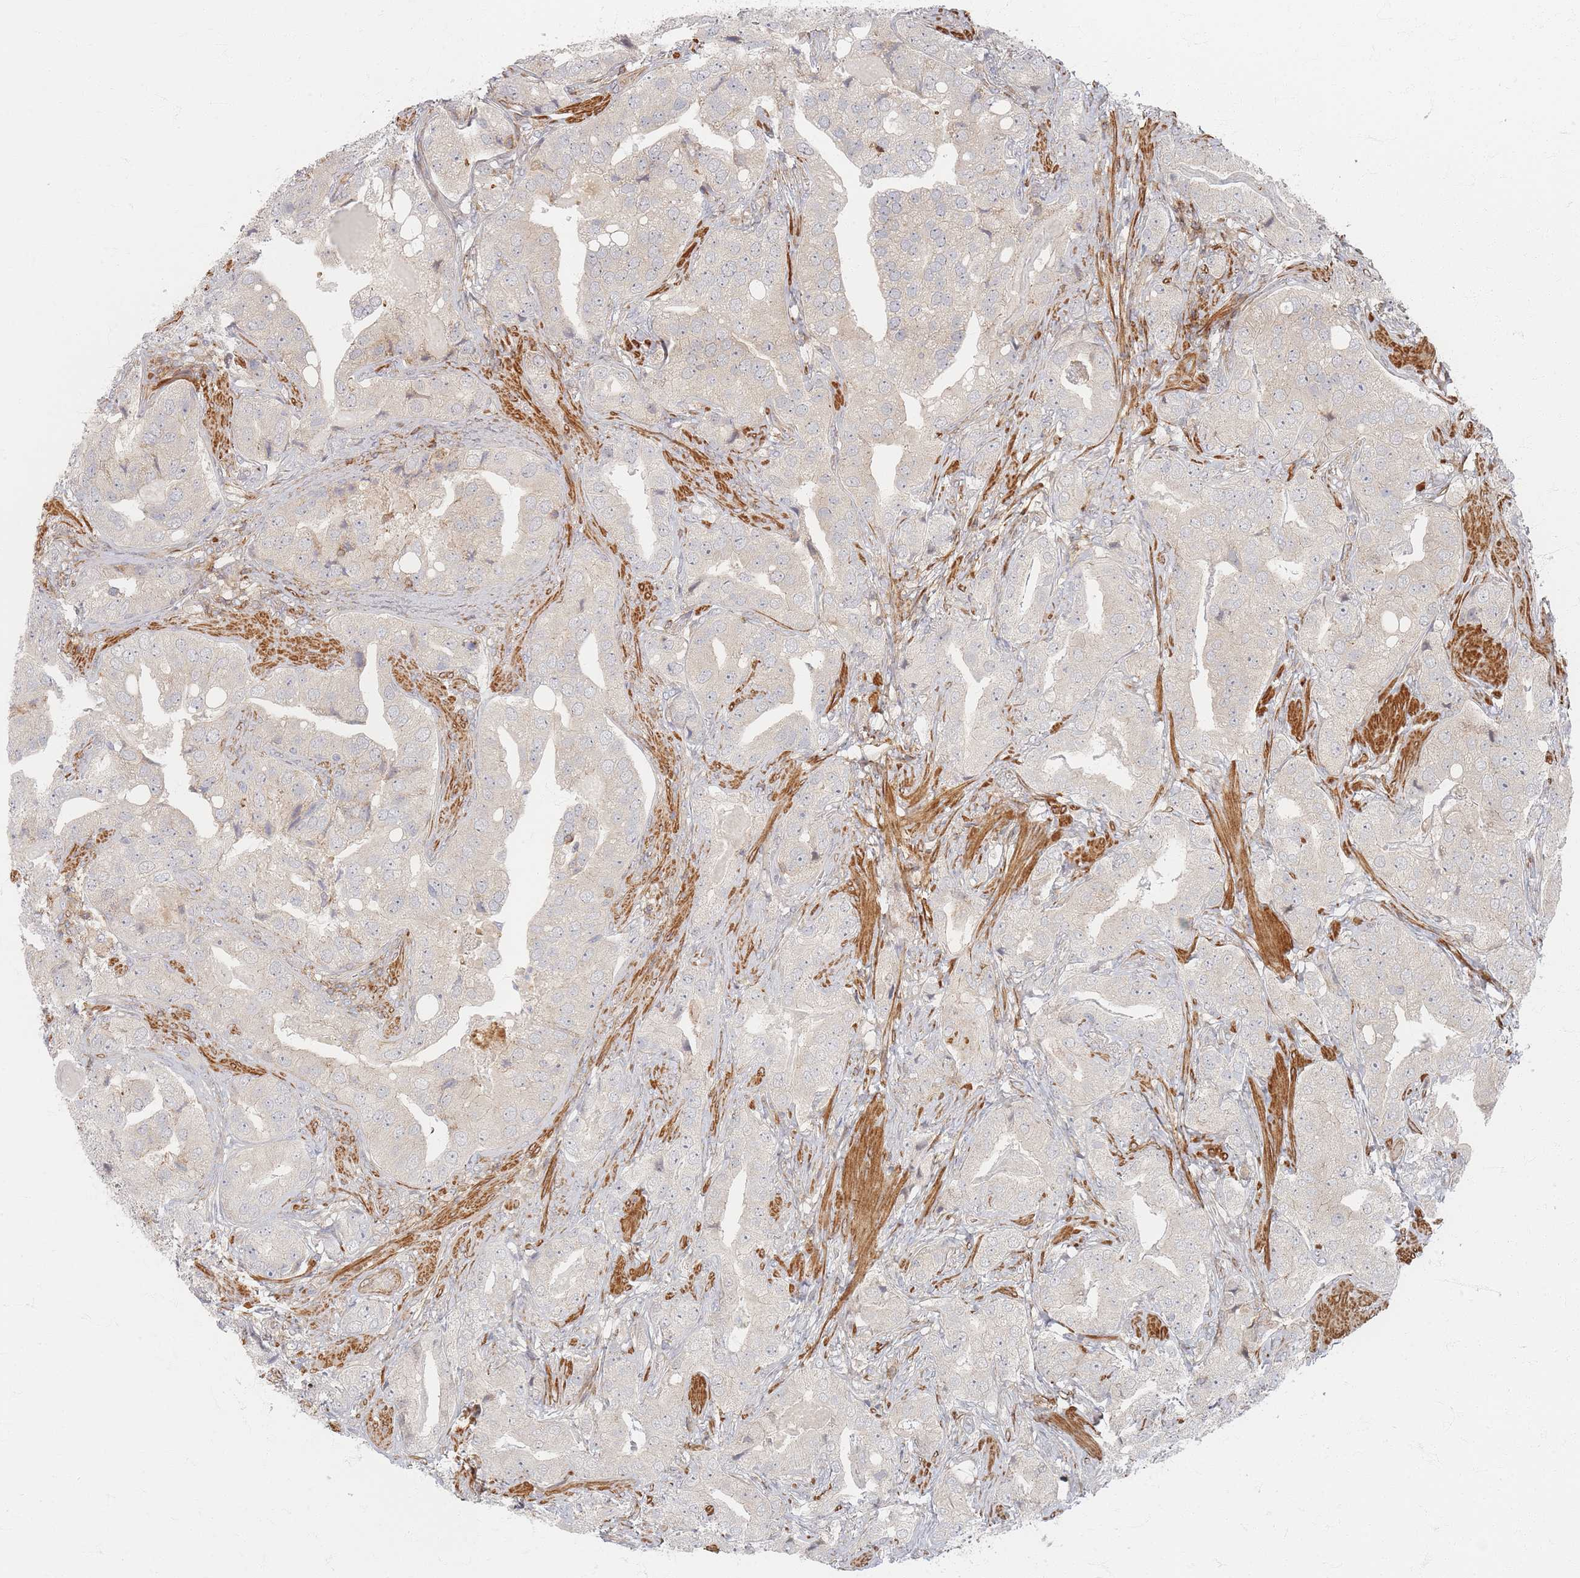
{"staining": {"intensity": "negative", "quantity": "none", "location": "none"}, "tissue": "prostate cancer", "cell_type": "Tumor cells", "image_type": "cancer", "snomed": [{"axis": "morphology", "description": "Adenocarcinoma, High grade"}, {"axis": "topography", "description": "Prostate"}], "caption": "Prostate cancer stained for a protein using immunohistochemistry demonstrates no staining tumor cells.", "gene": "ZNF852", "patient": {"sex": "male", "age": 63}}